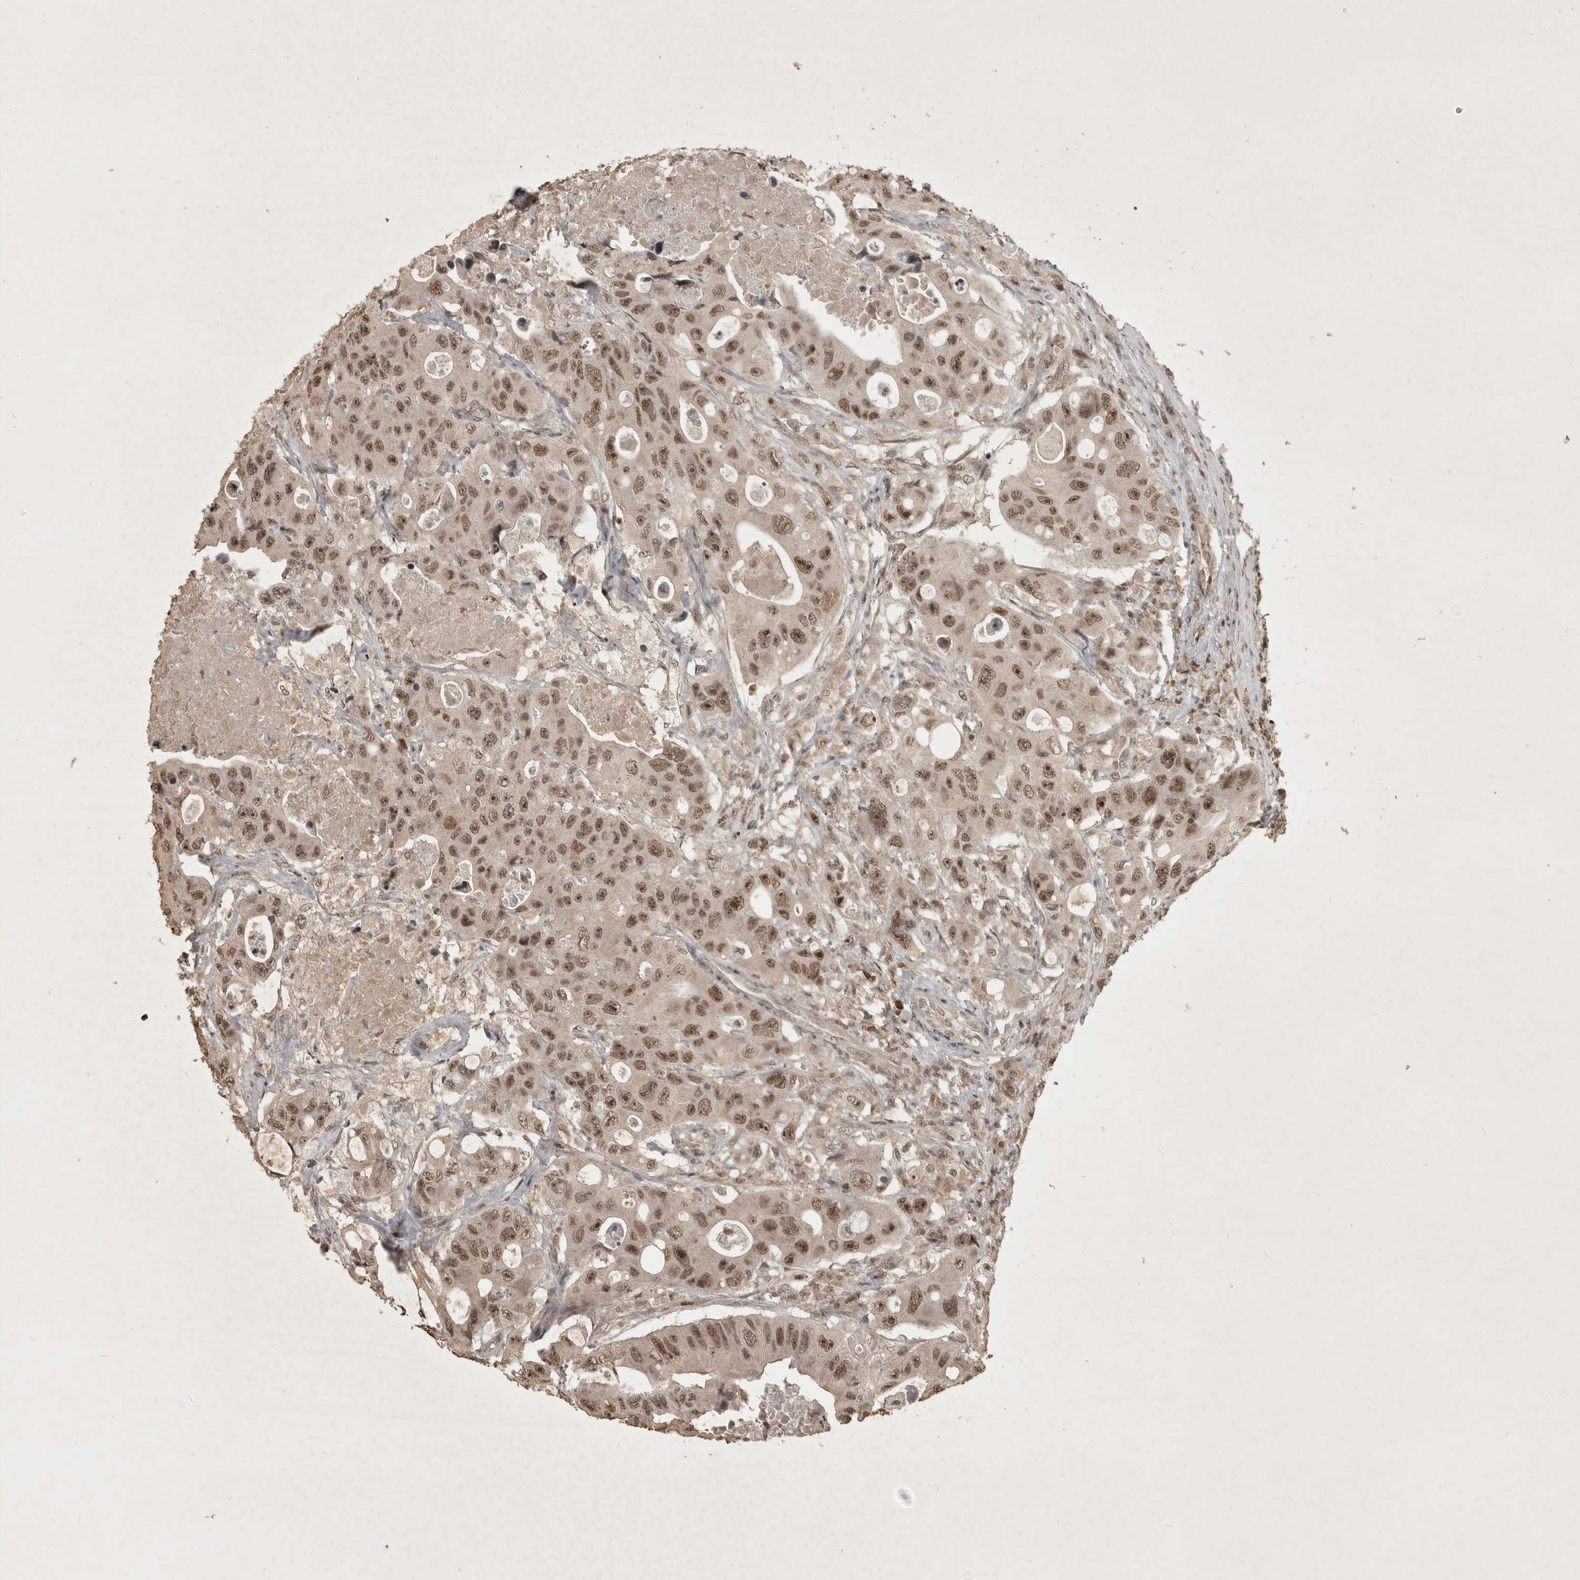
{"staining": {"intensity": "moderate", "quantity": ">75%", "location": "nuclear"}, "tissue": "colorectal cancer", "cell_type": "Tumor cells", "image_type": "cancer", "snomed": [{"axis": "morphology", "description": "Adenocarcinoma, NOS"}, {"axis": "topography", "description": "Colon"}], "caption": "Immunohistochemistry (IHC) histopathology image of colorectal cancer (adenocarcinoma) stained for a protein (brown), which shows medium levels of moderate nuclear positivity in approximately >75% of tumor cells.", "gene": "CBLL1", "patient": {"sex": "female", "age": 46}}